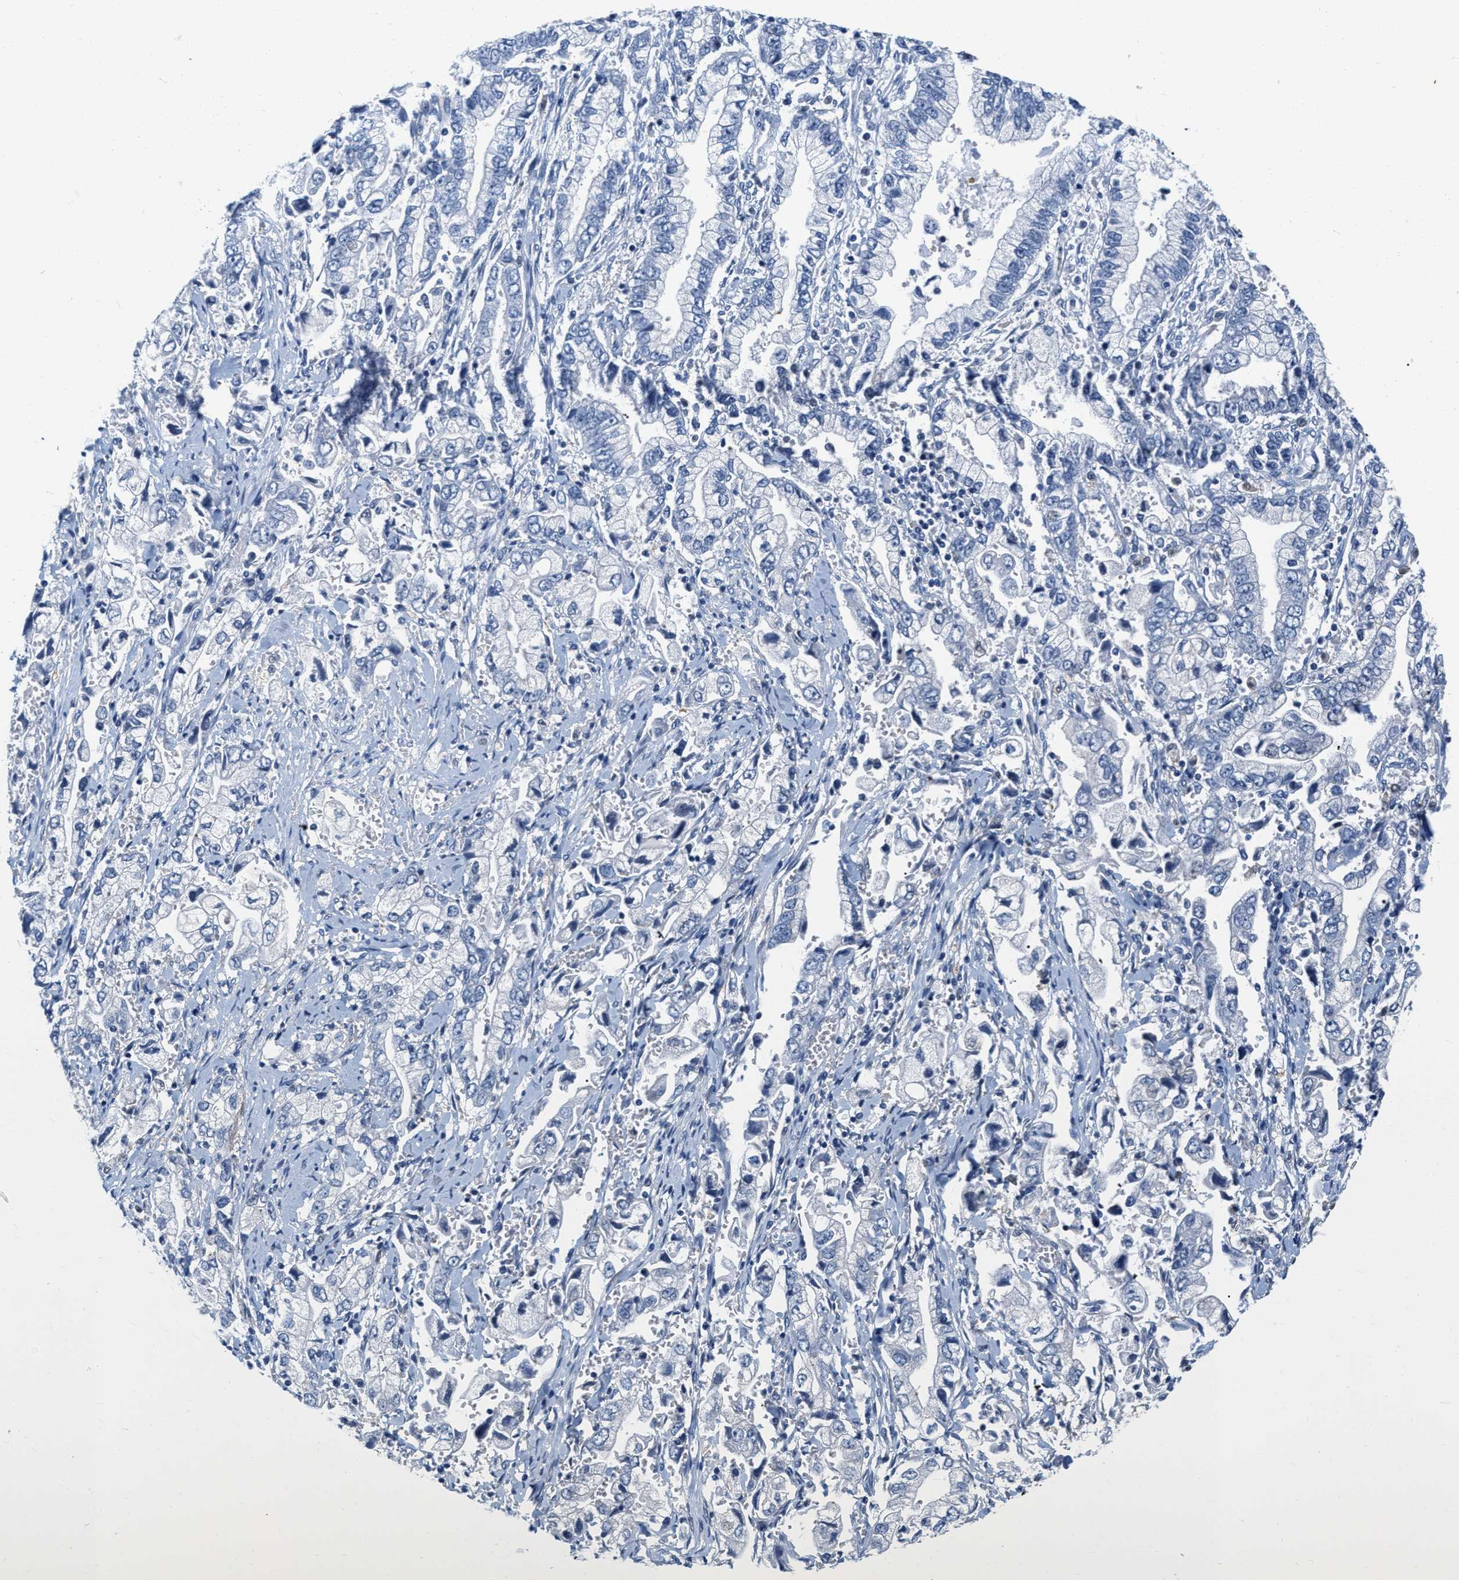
{"staining": {"intensity": "negative", "quantity": "none", "location": "none"}, "tissue": "stomach cancer", "cell_type": "Tumor cells", "image_type": "cancer", "snomed": [{"axis": "morphology", "description": "Normal tissue, NOS"}, {"axis": "morphology", "description": "Adenocarcinoma, NOS"}, {"axis": "topography", "description": "Stomach"}], "caption": "Stomach cancer (adenocarcinoma) was stained to show a protein in brown. There is no significant staining in tumor cells.", "gene": "EIF2AK2", "patient": {"sex": "male", "age": 62}}